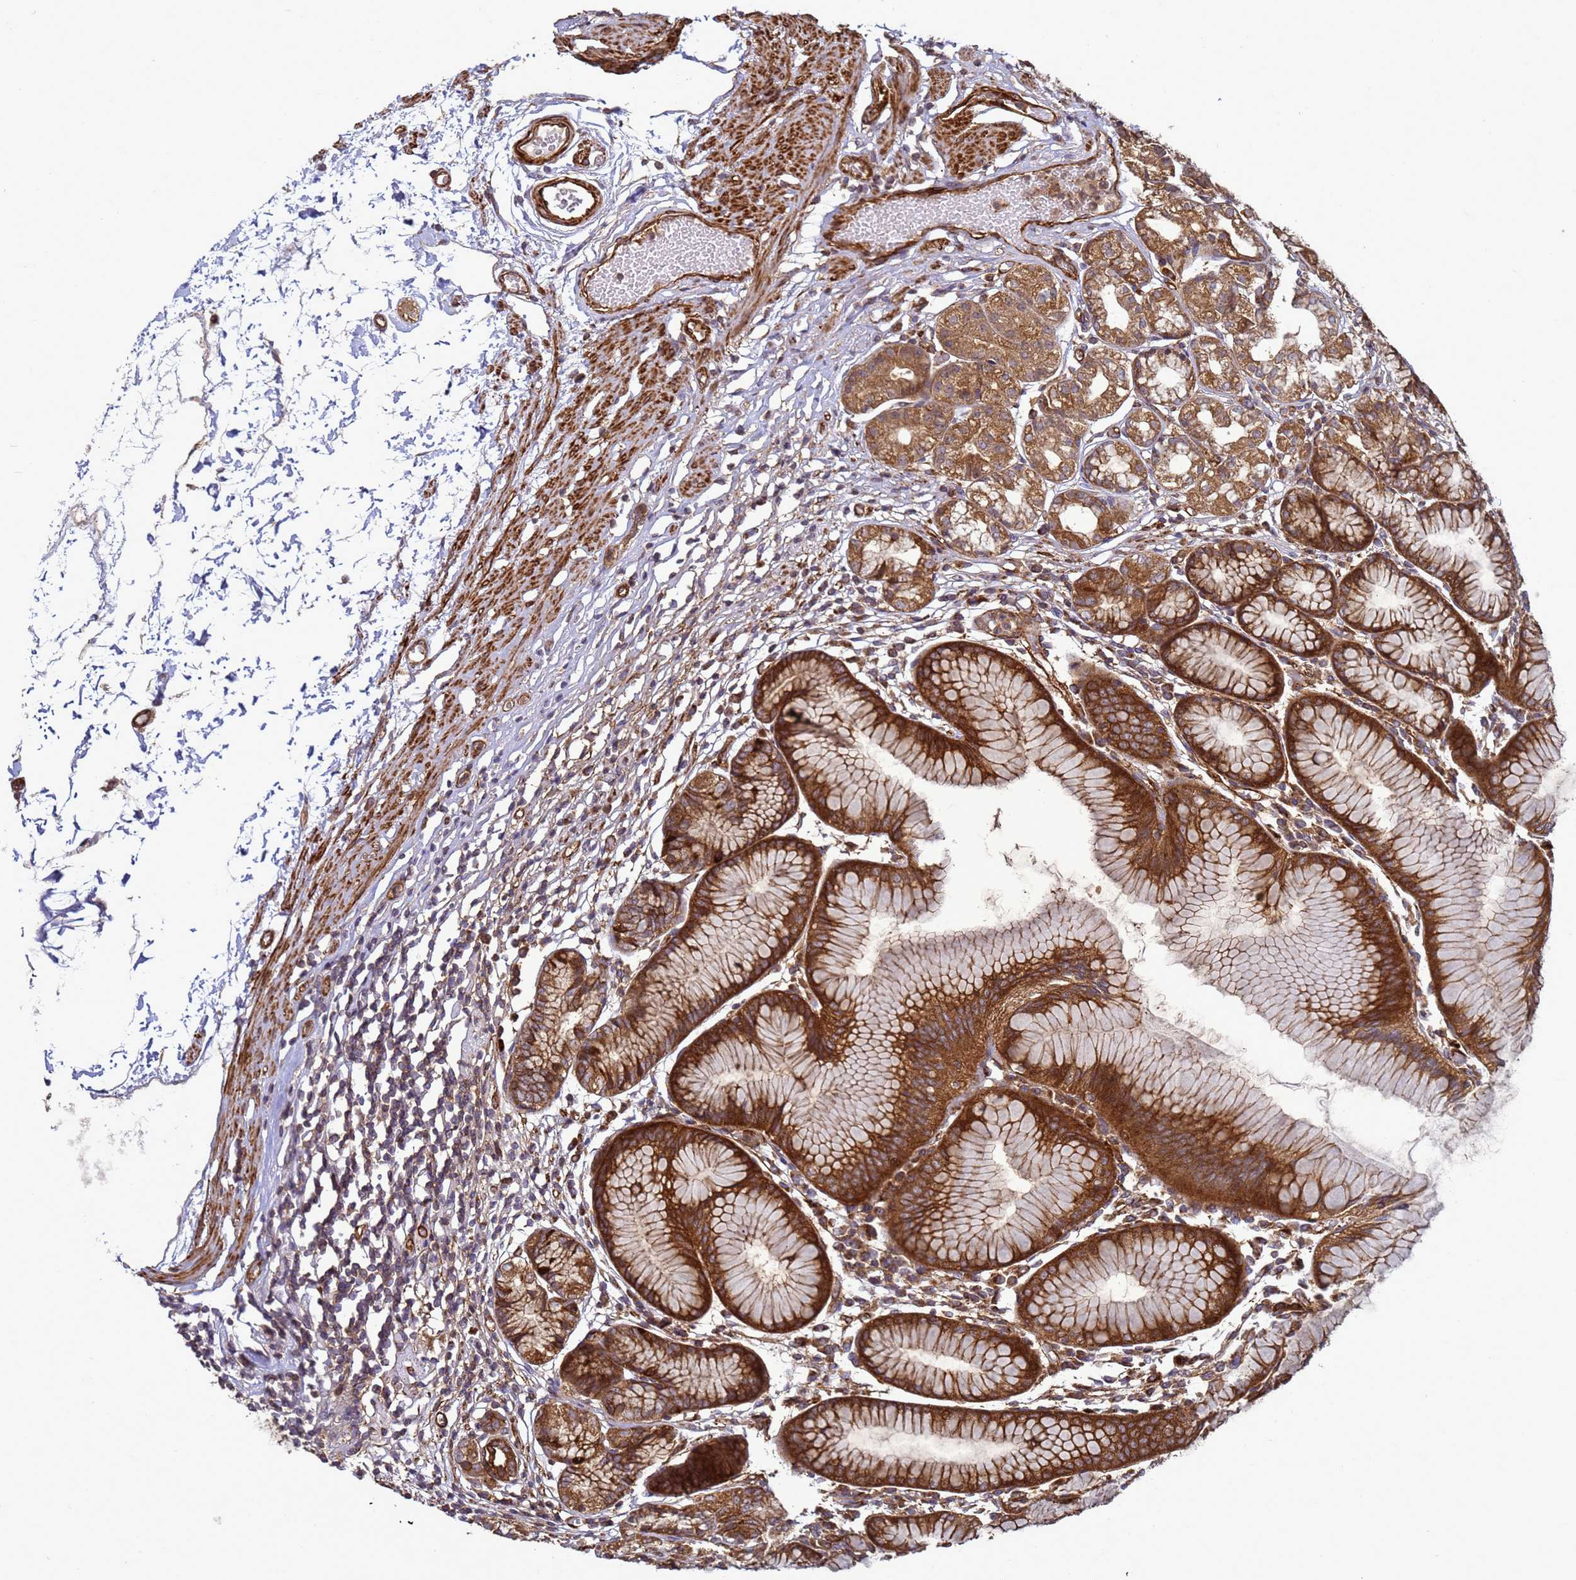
{"staining": {"intensity": "strong", "quantity": ">75%", "location": "cytoplasmic/membranous"}, "tissue": "stomach", "cell_type": "Glandular cells", "image_type": "normal", "snomed": [{"axis": "morphology", "description": "Normal tissue, NOS"}, {"axis": "topography", "description": "Stomach"}], "caption": "Immunohistochemical staining of unremarkable human stomach reveals high levels of strong cytoplasmic/membranous positivity in approximately >75% of glandular cells. (Brightfield microscopy of DAB IHC at high magnification).", "gene": "CNOT1", "patient": {"sex": "female", "age": 57}}